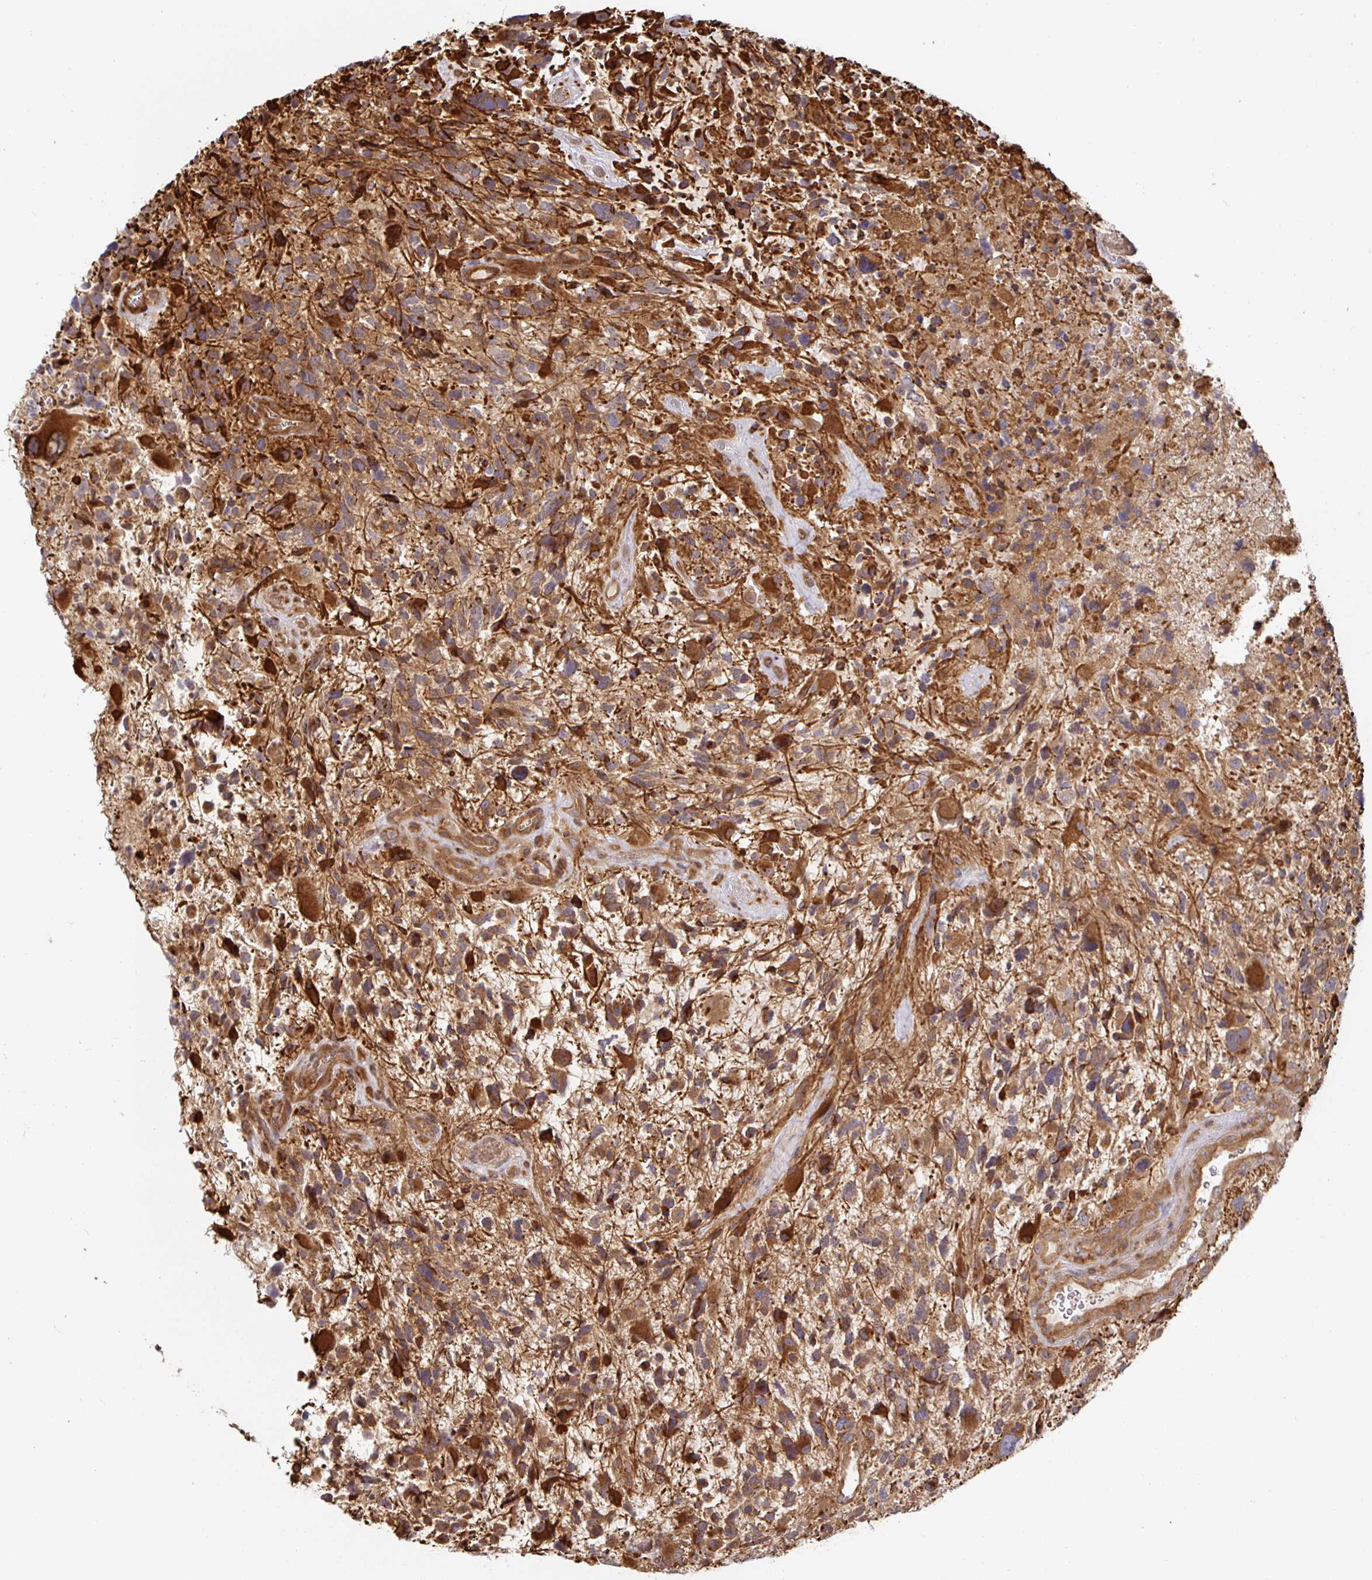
{"staining": {"intensity": "moderate", "quantity": ">75%", "location": "cytoplasmic/membranous"}, "tissue": "glioma", "cell_type": "Tumor cells", "image_type": "cancer", "snomed": [{"axis": "morphology", "description": "Glioma, malignant, High grade"}, {"axis": "topography", "description": "Brain"}], "caption": "This micrograph reveals glioma stained with immunohistochemistry to label a protein in brown. The cytoplasmic/membranous of tumor cells show moderate positivity for the protein. Nuclei are counter-stained blue.", "gene": "STRAP", "patient": {"sex": "female", "age": 71}}